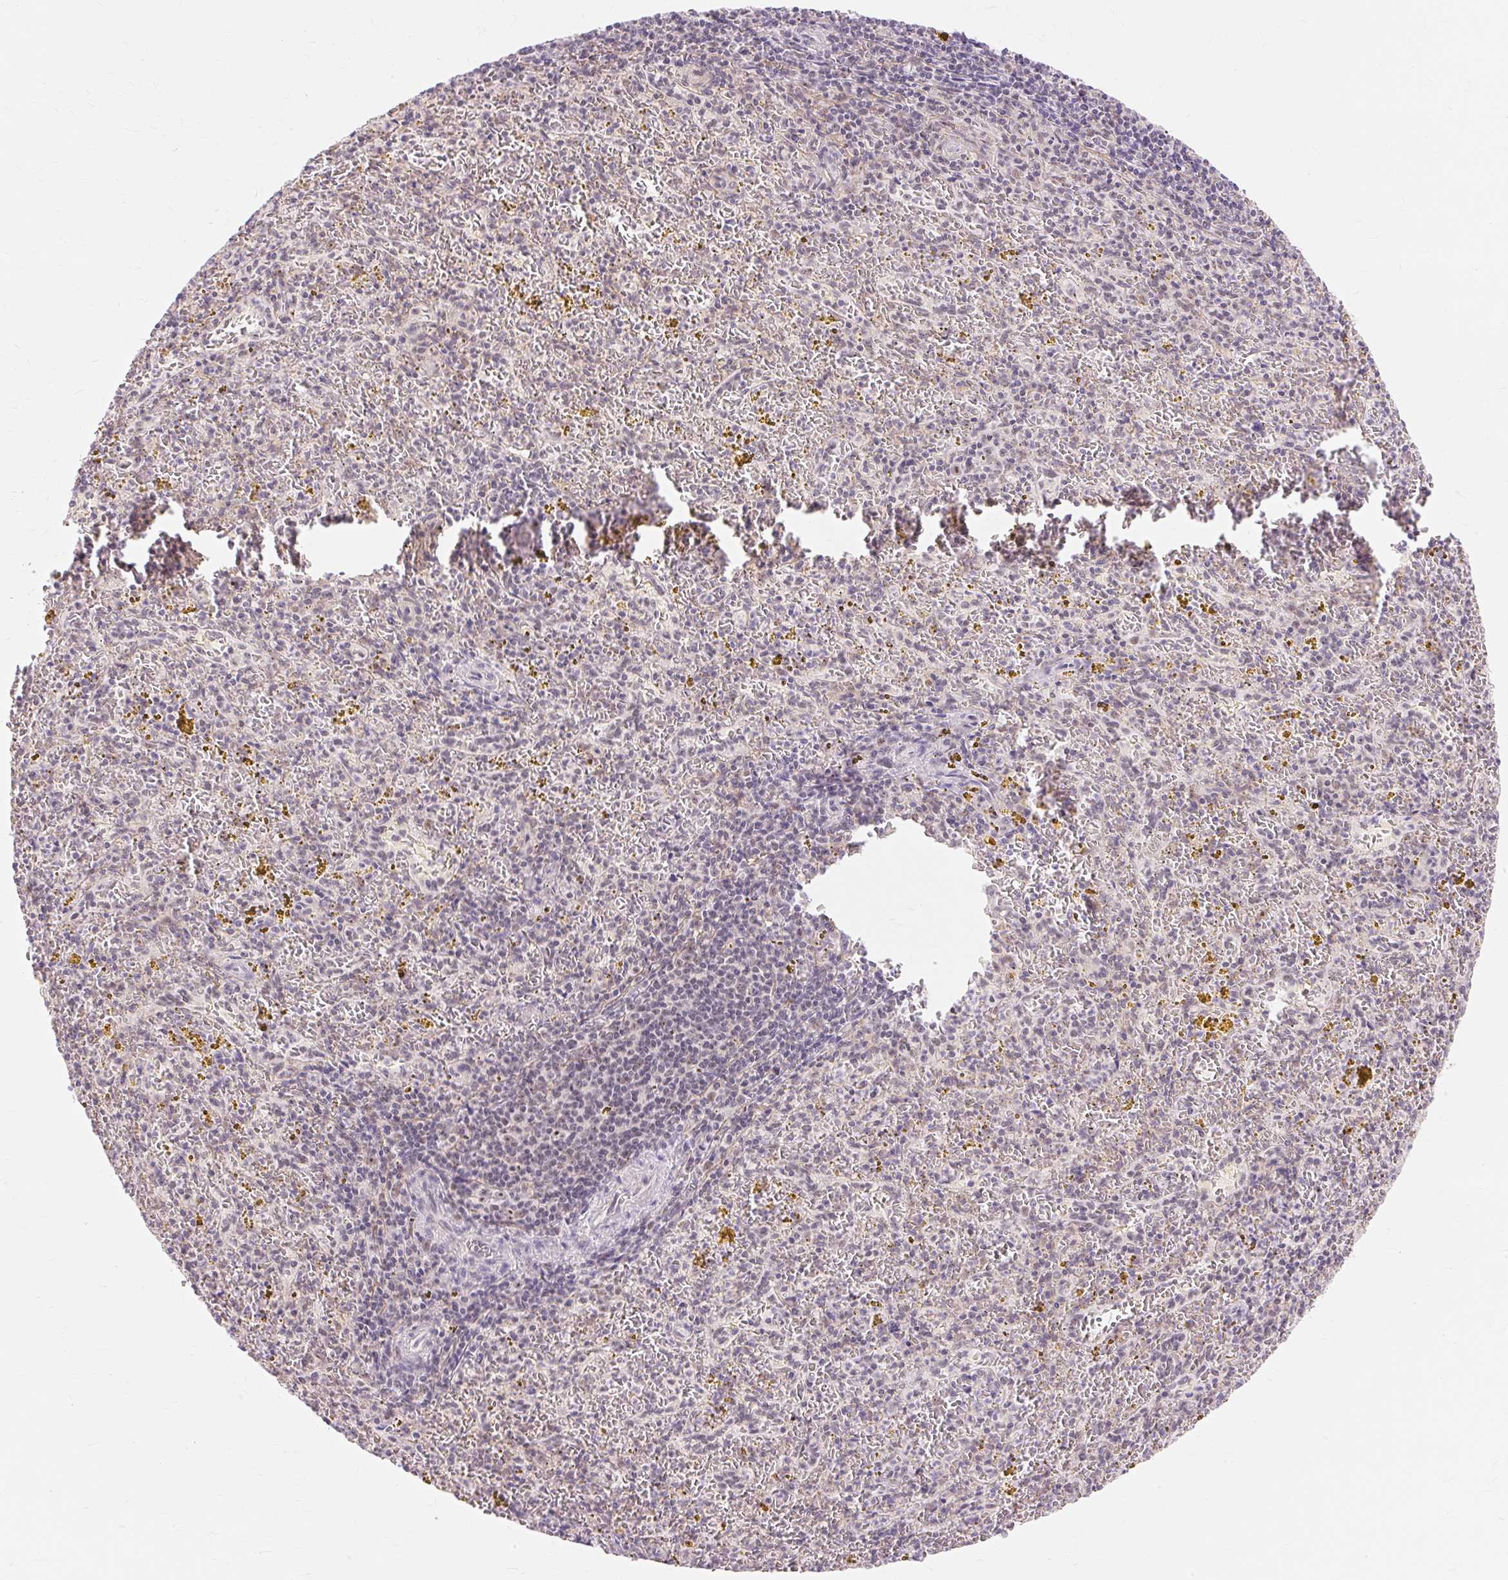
{"staining": {"intensity": "negative", "quantity": "none", "location": "none"}, "tissue": "spleen", "cell_type": "Cells in red pulp", "image_type": "normal", "snomed": [{"axis": "morphology", "description": "Normal tissue, NOS"}, {"axis": "topography", "description": "Spleen"}], "caption": "Immunohistochemistry (IHC) micrograph of unremarkable spleen: spleen stained with DAB demonstrates no significant protein staining in cells in red pulp. (DAB (3,3'-diaminobenzidine) immunohistochemistry, high magnification).", "gene": "OBP2A", "patient": {"sex": "male", "age": 57}}